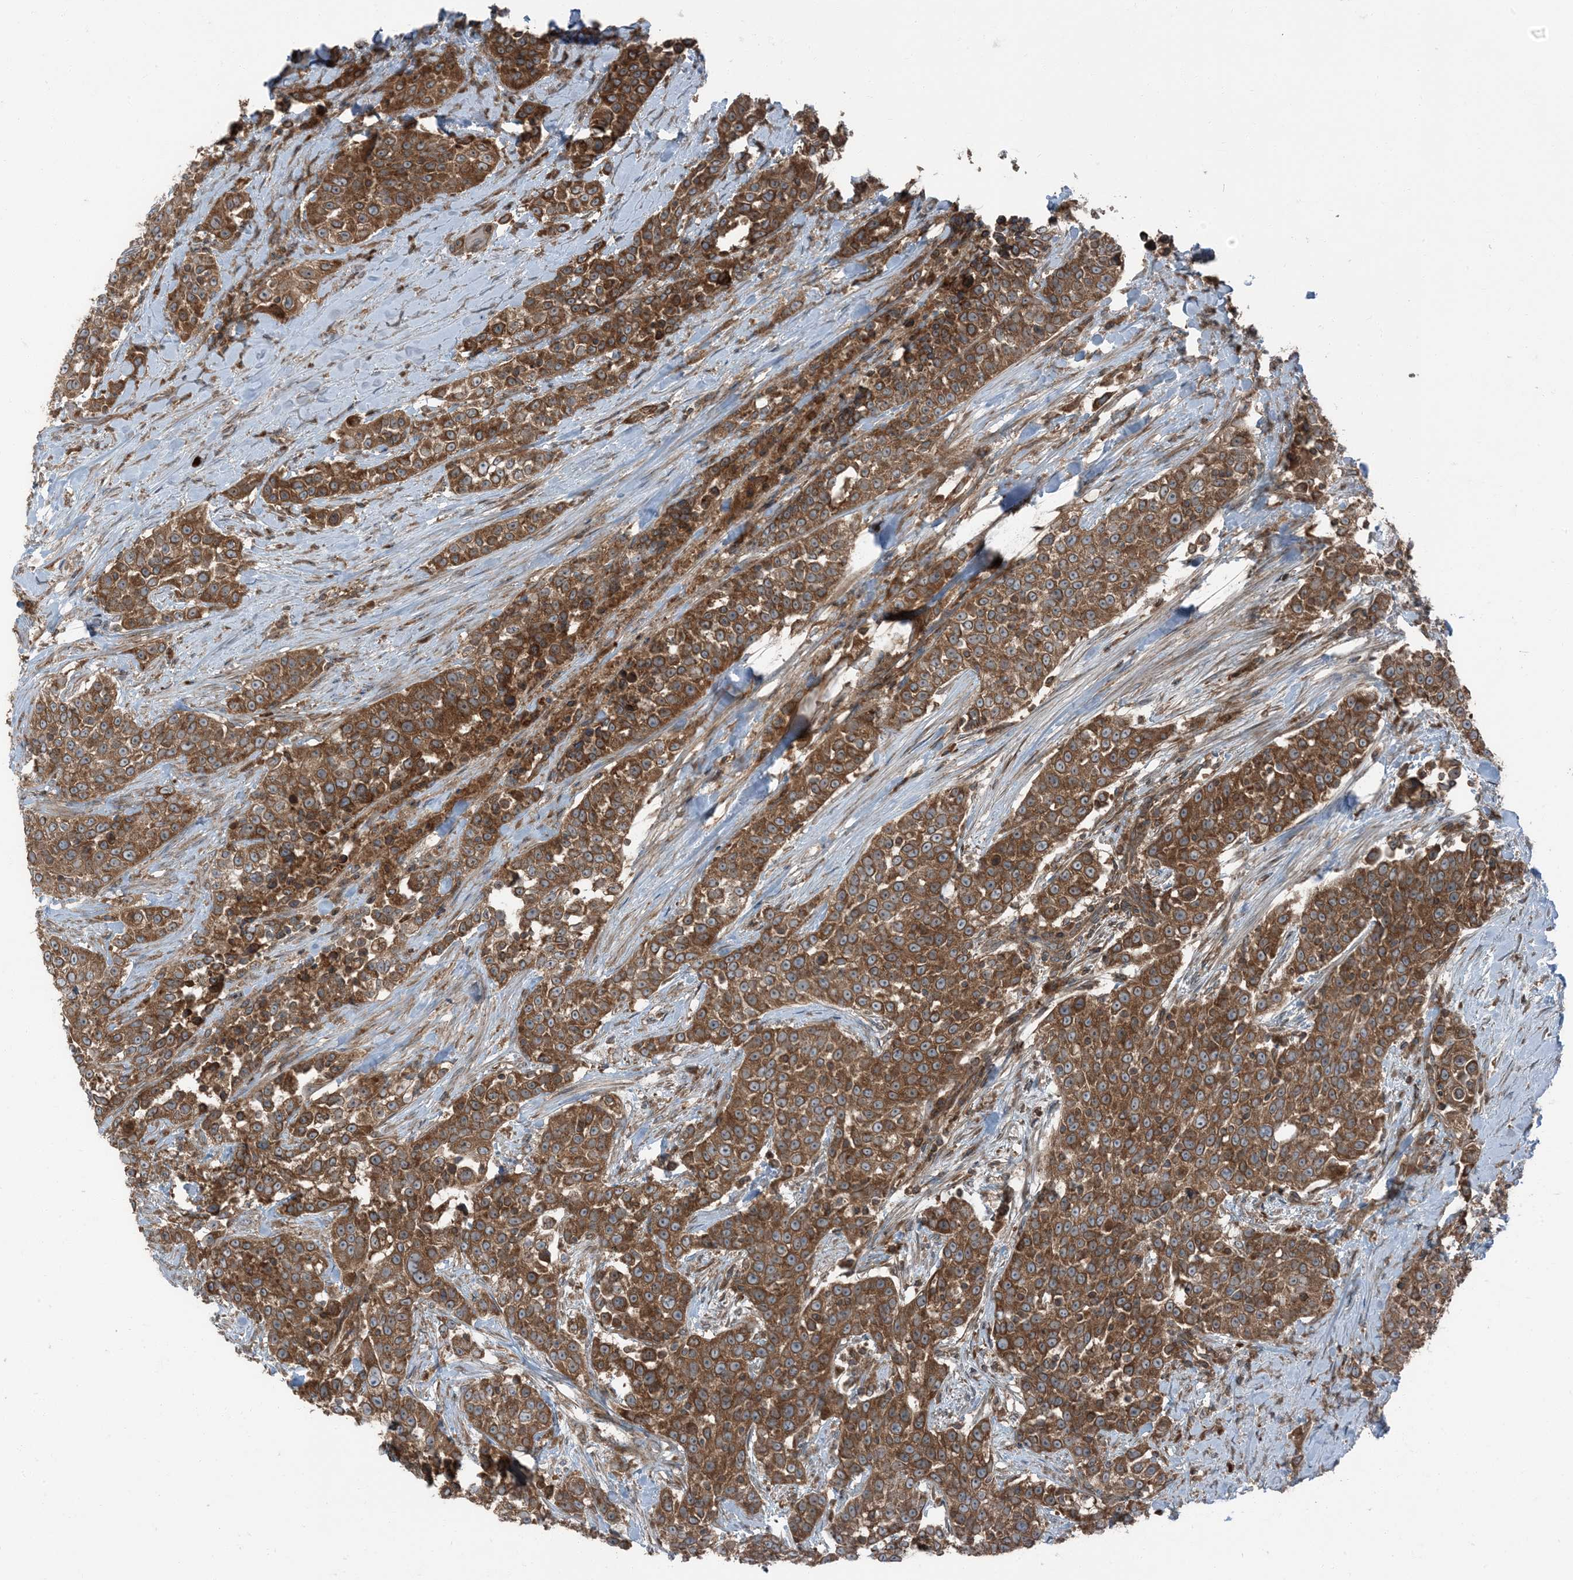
{"staining": {"intensity": "strong", "quantity": ">75%", "location": "cytoplasmic/membranous"}, "tissue": "urothelial cancer", "cell_type": "Tumor cells", "image_type": "cancer", "snomed": [{"axis": "morphology", "description": "Urothelial carcinoma, High grade"}, {"axis": "topography", "description": "Urinary bladder"}], "caption": "The immunohistochemical stain labels strong cytoplasmic/membranous expression in tumor cells of high-grade urothelial carcinoma tissue. (IHC, brightfield microscopy, high magnification).", "gene": "RAB3GAP1", "patient": {"sex": "female", "age": 80}}